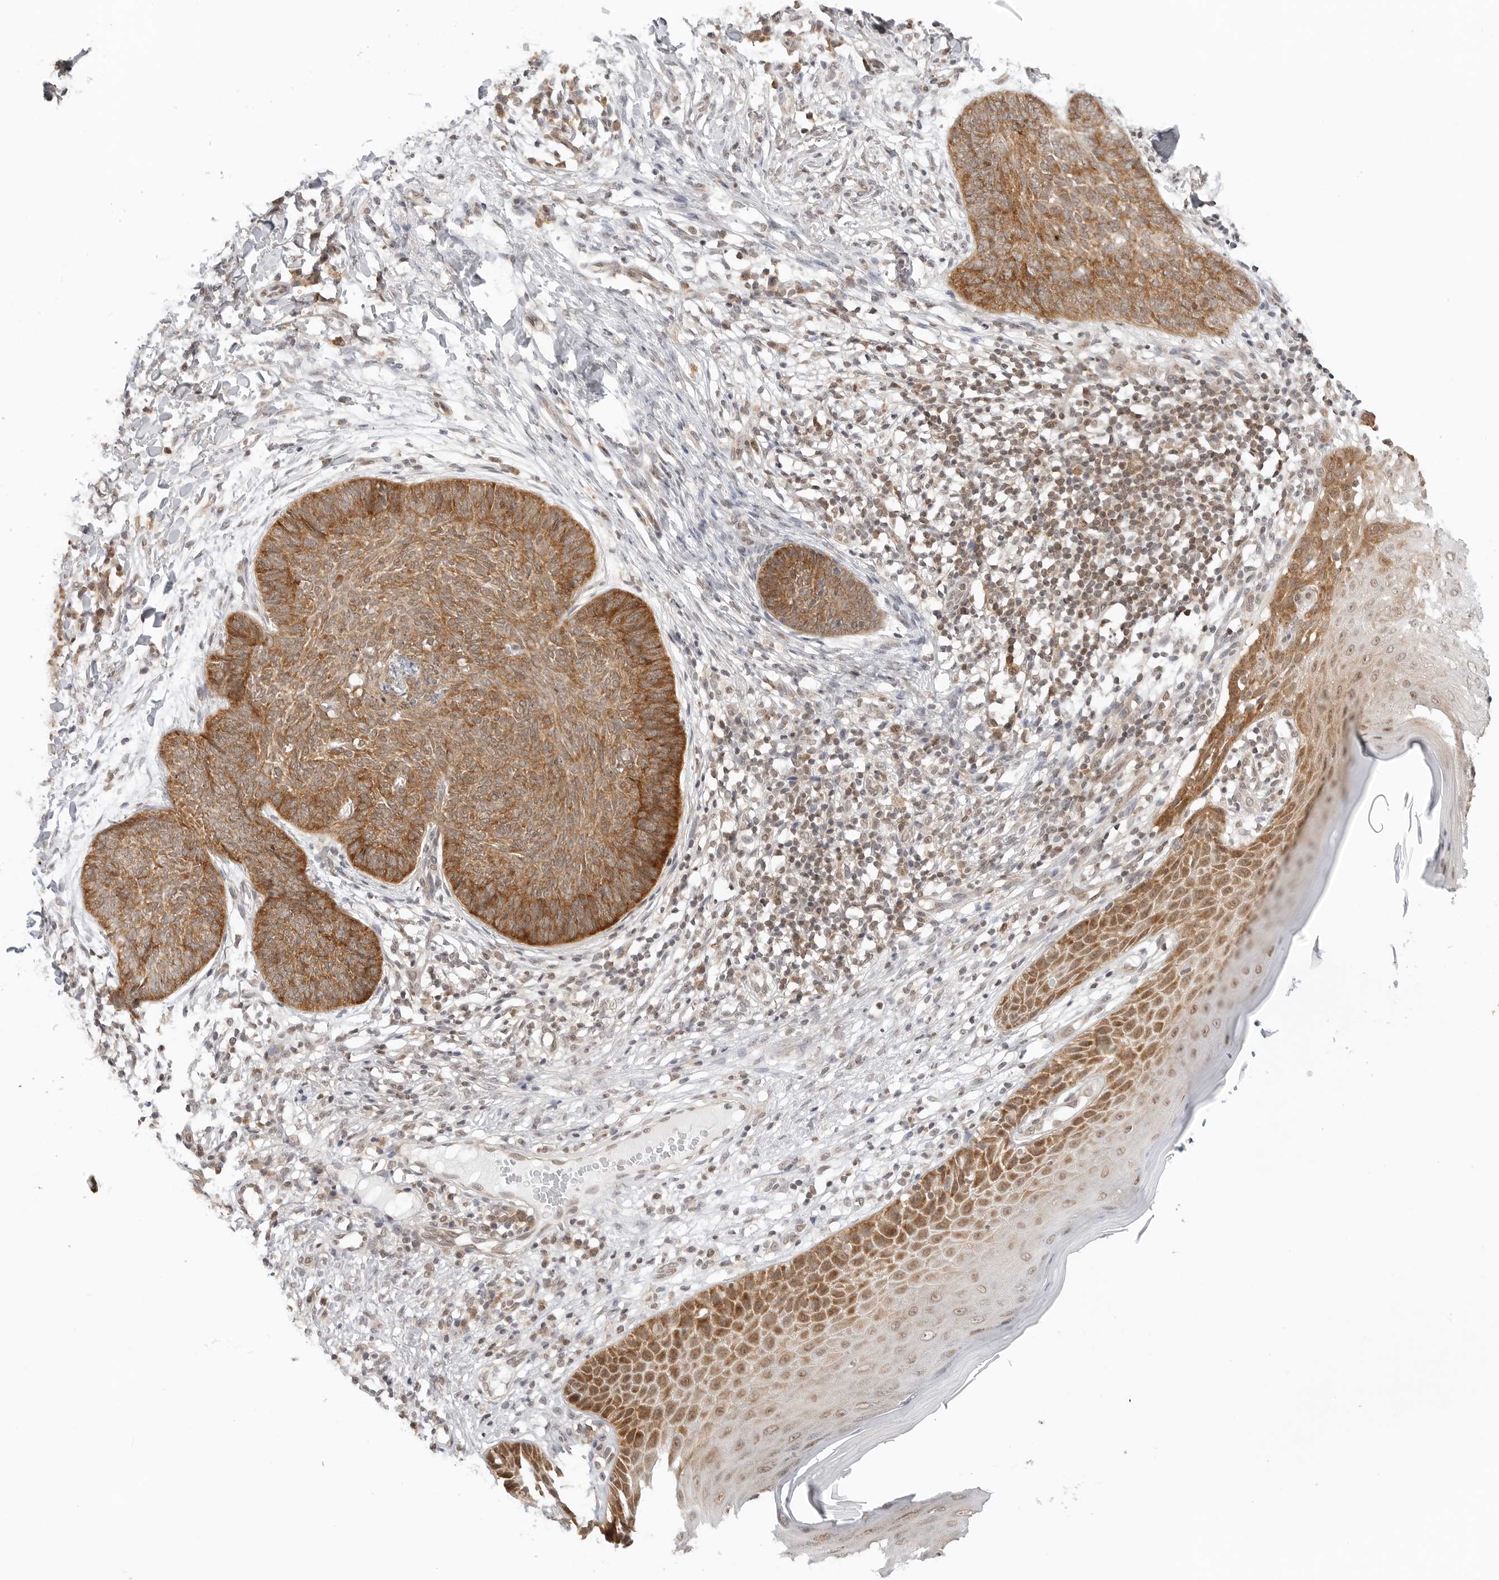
{"staining": {"intensity": "strong", "quantity": ">75%", "location": "cytoplasmic/membranous"}, "tissue": "skin cancer", "cell_type": "Tumor cells", "image_type": "cancer", "snomed": [{"axis": "morphology", "description": "Normal tissue, NOS"}, {"axis": "morphology", "description": "Basal cell carcinoma"}, {"axis": "topography", "description": "Skin"}], "caption": "Protein staining of skin basal cell carcinoma tissue displays strong cytoplasmic/membranous staining in approximately >75% of tumor cells.", "gene": "METAP1", "patient": {"sex": "male", "age": 50}}